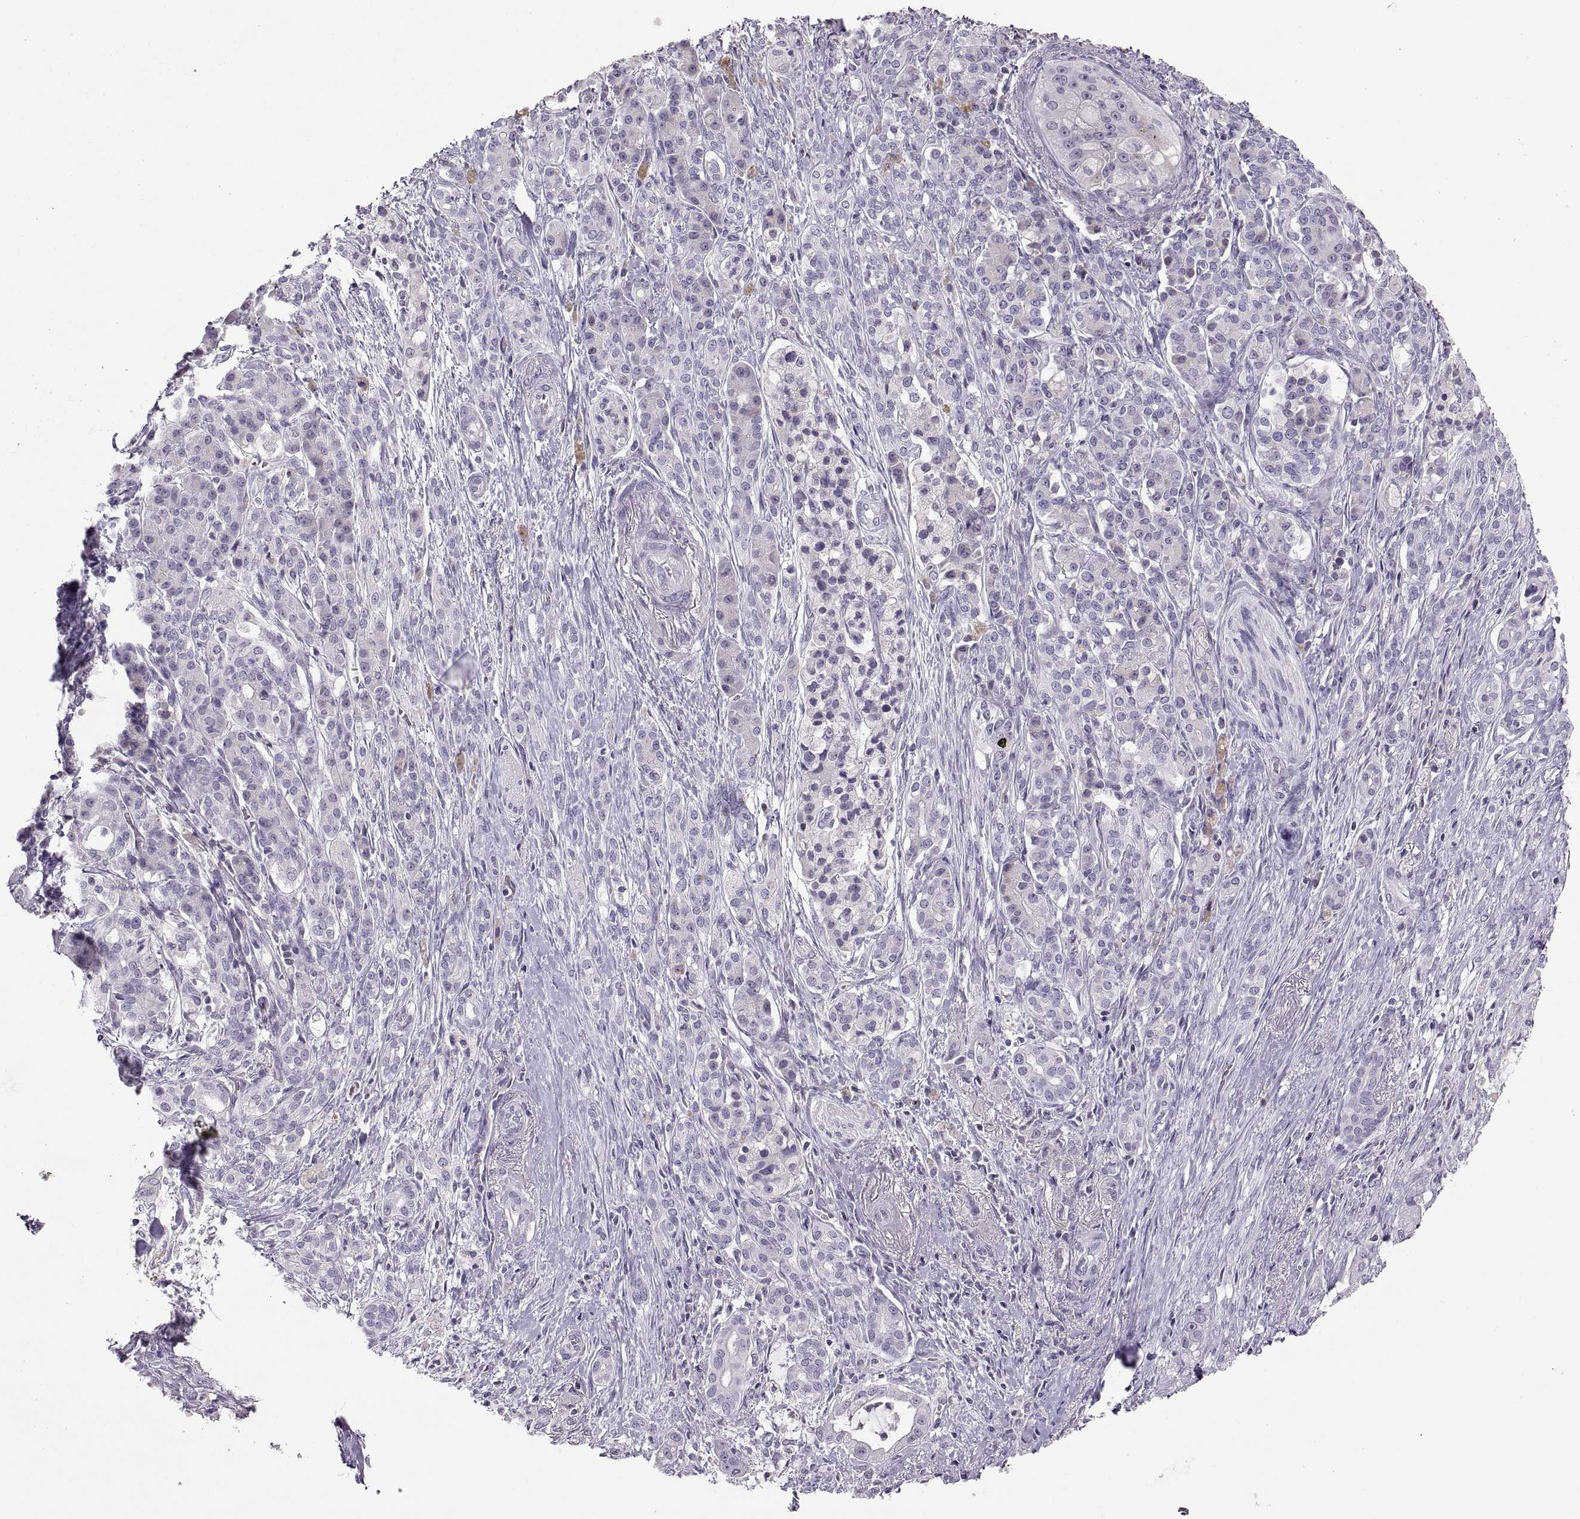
{"staining": {"intensity": "negative", "quantity": "none", "location": "none"}, "tissue": "pancreatic cancer", "cell_type": "Tumor cells", "image_type": "cancer", "snomed": [{"axis": "morphology", "description": "Normal tissue, NOS"}, {"axis": "morphology", "description": "Inflammation, NOS"}, {"axis": "morphology", "description": "Adenocarcinoma, NOS"}, {"axis": "topography", "description": "Pancreas"}], "caption": "A photomicrograph of pancreatic cancer (adenocarcinoma) stained for a protein displays no brown staining in tumor cells.", "gene": "CHCT1", "patient": {"sex": "male", "age": 57}}